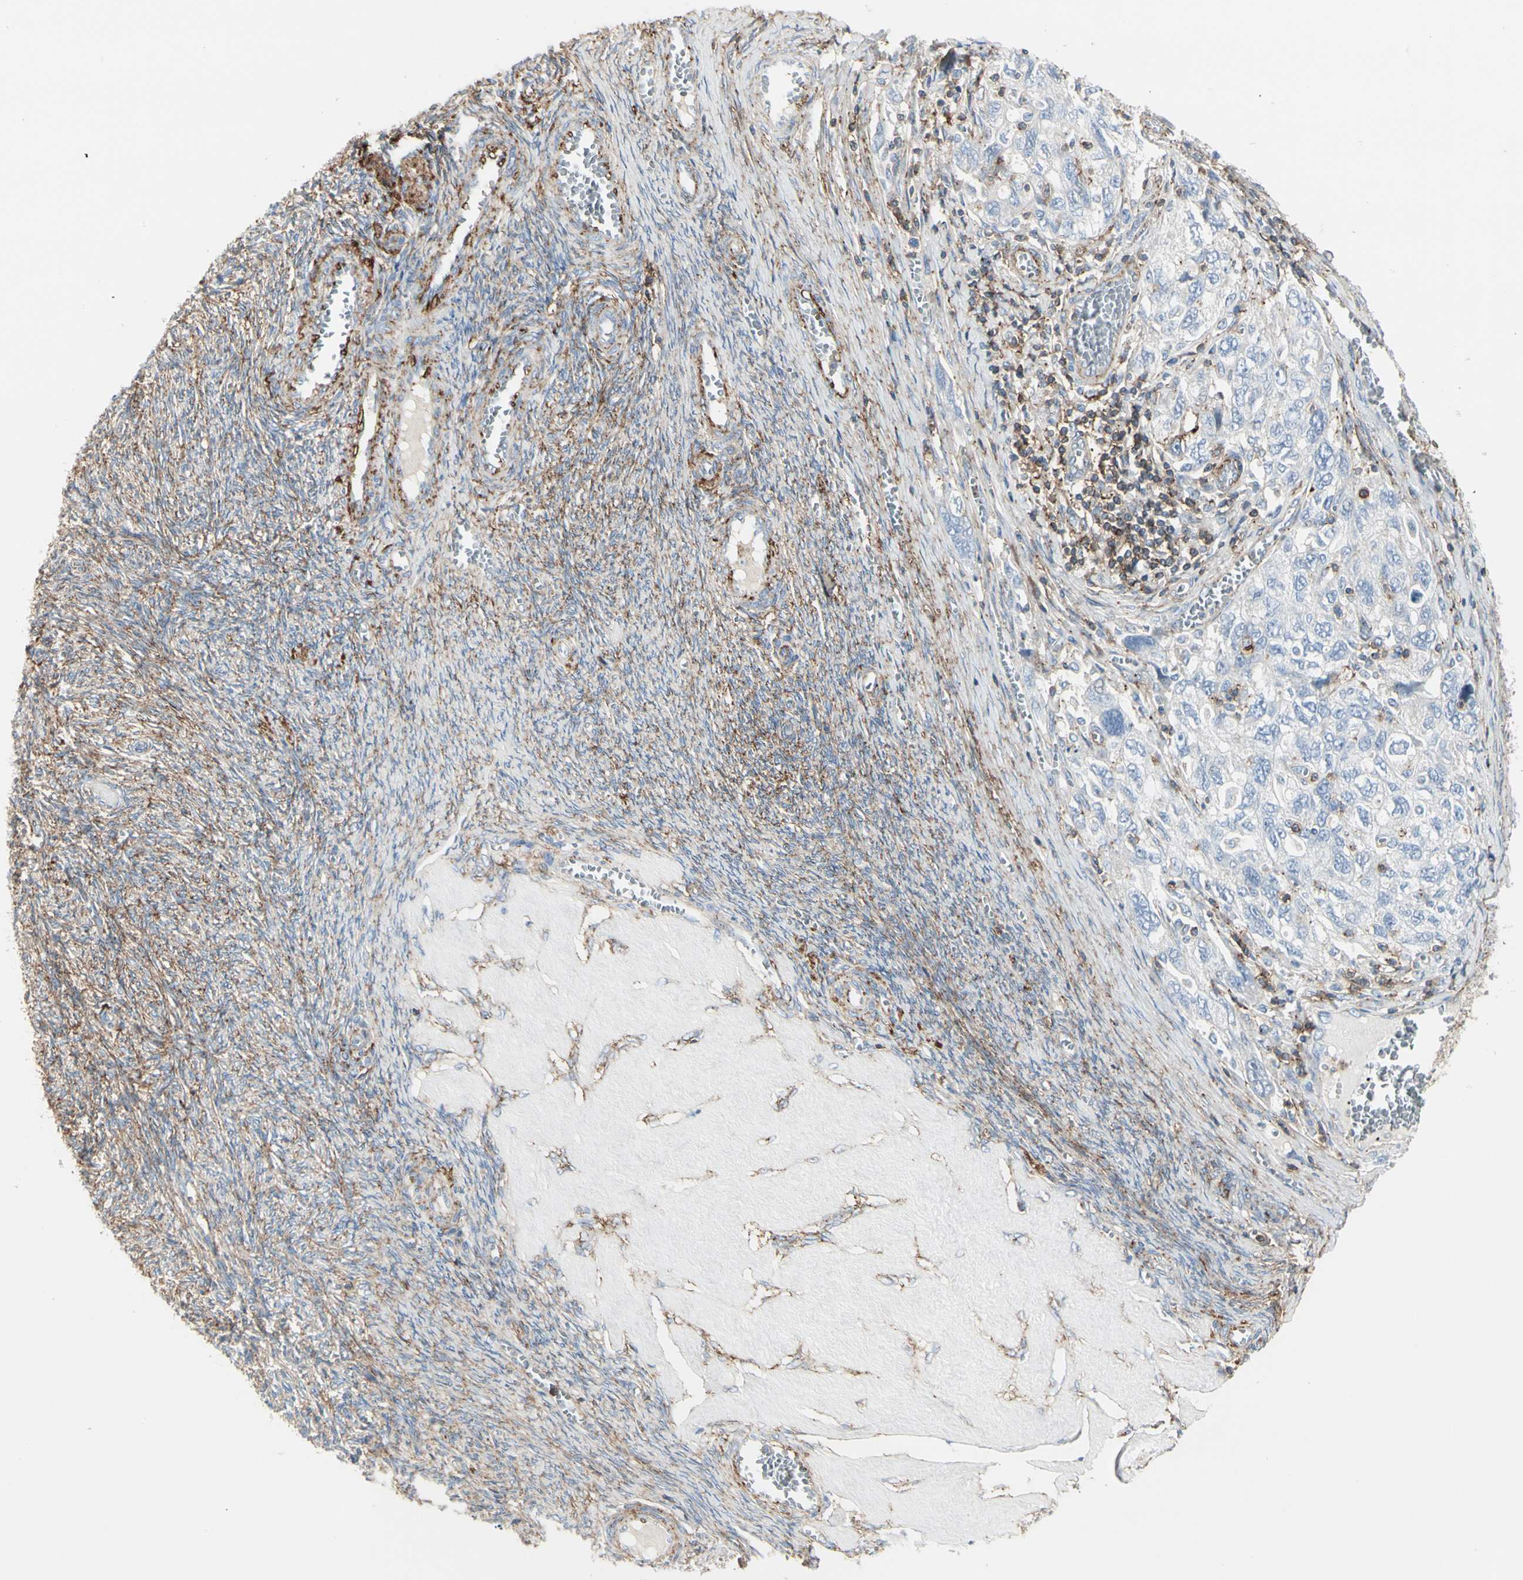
{"staining": {"intensity": "negative", "quantity": "none", "location": "none"}, "tissue": "ovarian cancer", "cell_type": "Tumor cells", "image_type": "cancer", "snomed": [{"axis": "morphology", "description": "Carcinoma, NOS"}, {"axis": "morphology", "description": "Cystadenocarcinoma, serous, NOS"}, {"axis": "topography", "description": "Ovary"}], "caption": "Photomicrograph shows no significant protein positivity in tumor cells of ovarian cancer. (IHC, brightfield microscopy, high magnification).", "gene": "CLEC2B", "patient": {"sex": "female", "age": 69}}